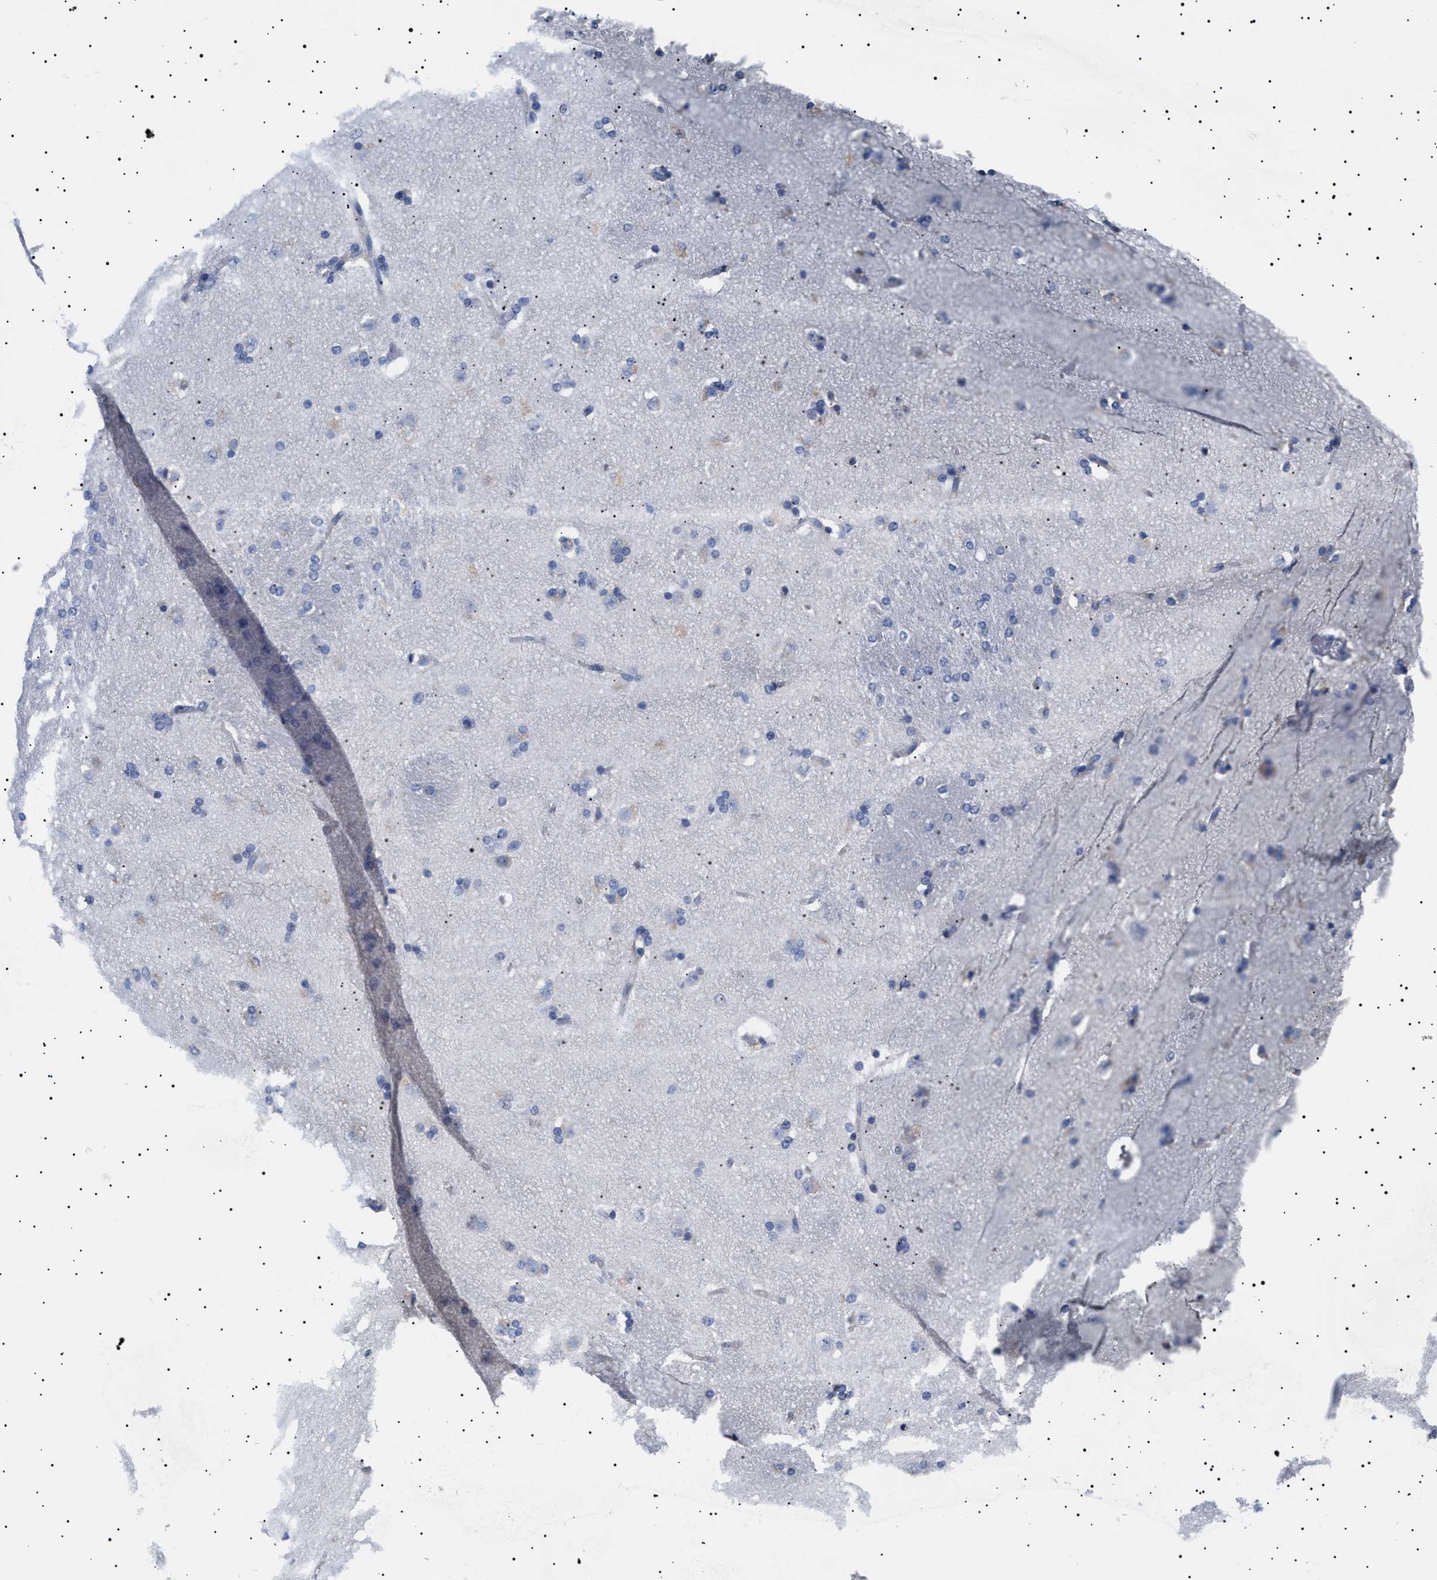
{"staining": {"intensity": "negative", "quantity": "none", "location": "none"}, "tissue": "caudate", "cell_type": "Glial cells", "image_type": "normal", "snomed": [{"axis": "morphology", "description": "Normal tissue, NOS"}, {"axis": "topography", "description": "Lateral ventricle wall"}], "caption": "Protein analysis of benign caudate exhibits no significant staining in glial cells. (DAB (3,3'-diaminobenzidine) immunohistochemistry visualized using brightfield microscopy, high magnification).", "gene": "ERCC6L2", "patient": {"sex": "female", "age": 19}}